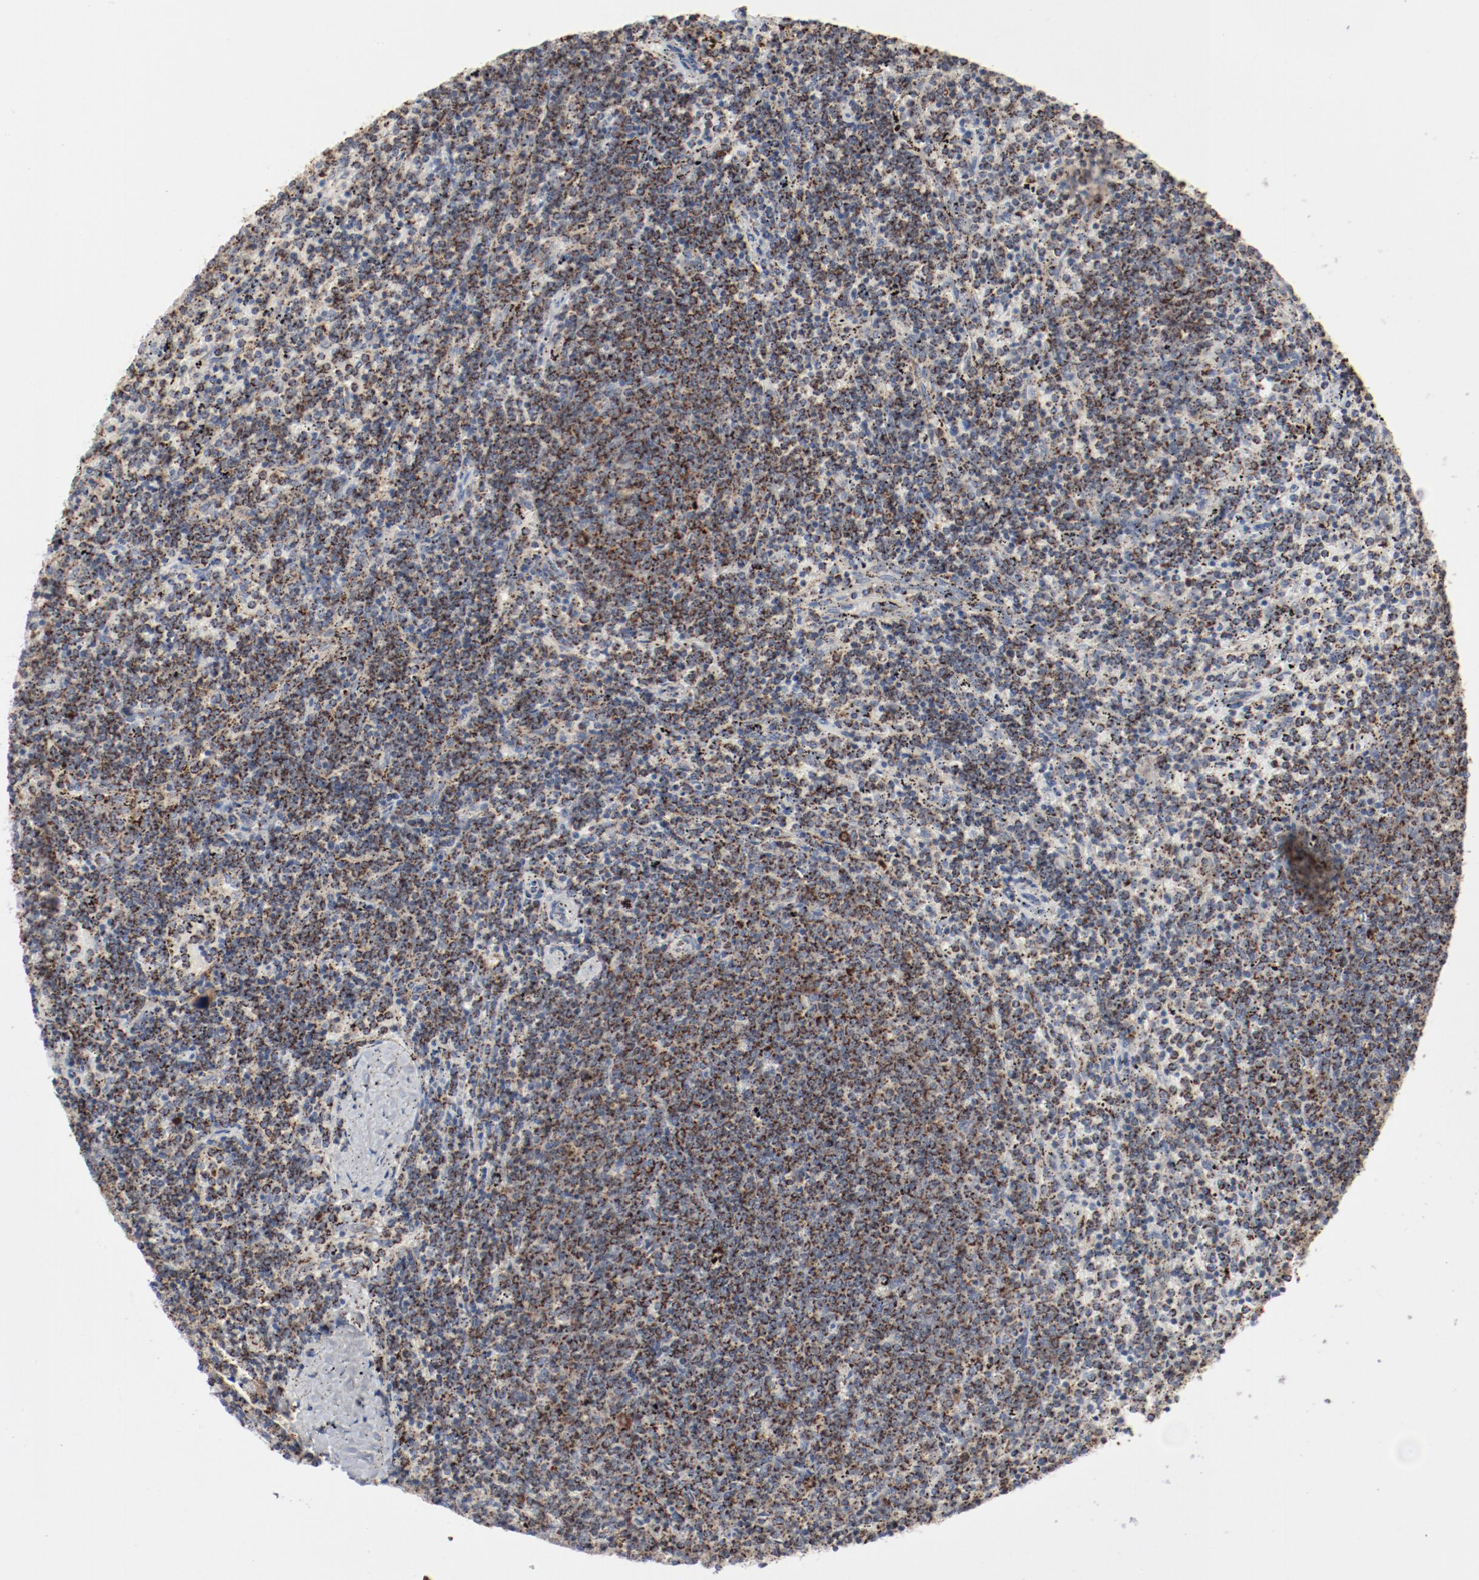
{"staining": {"intensity": "moderate", "quantity": ">75%", "location": "cytoplasmic/membranous"}, "tissue": "lymphoma", "cell_type": "Tumor cells", "image_type": "cancer", "snomed": [{"axis": "morphology", "description": "Malignant lymphoma, non-Hodgkin's type, Low grade"}, {"axis": "topography", "description": "Spleen"}], "caption": "This micrograph reveals immunohistochemistry (IHC) staining of low-grade malignant lymphoma, non-Hodgkin's type, with medium moderate cytoplasmic/membranous expression in approximately >75% of tumor cells.", "gene": "SETD3", "patient": {"sex": "female", "age": 50}}